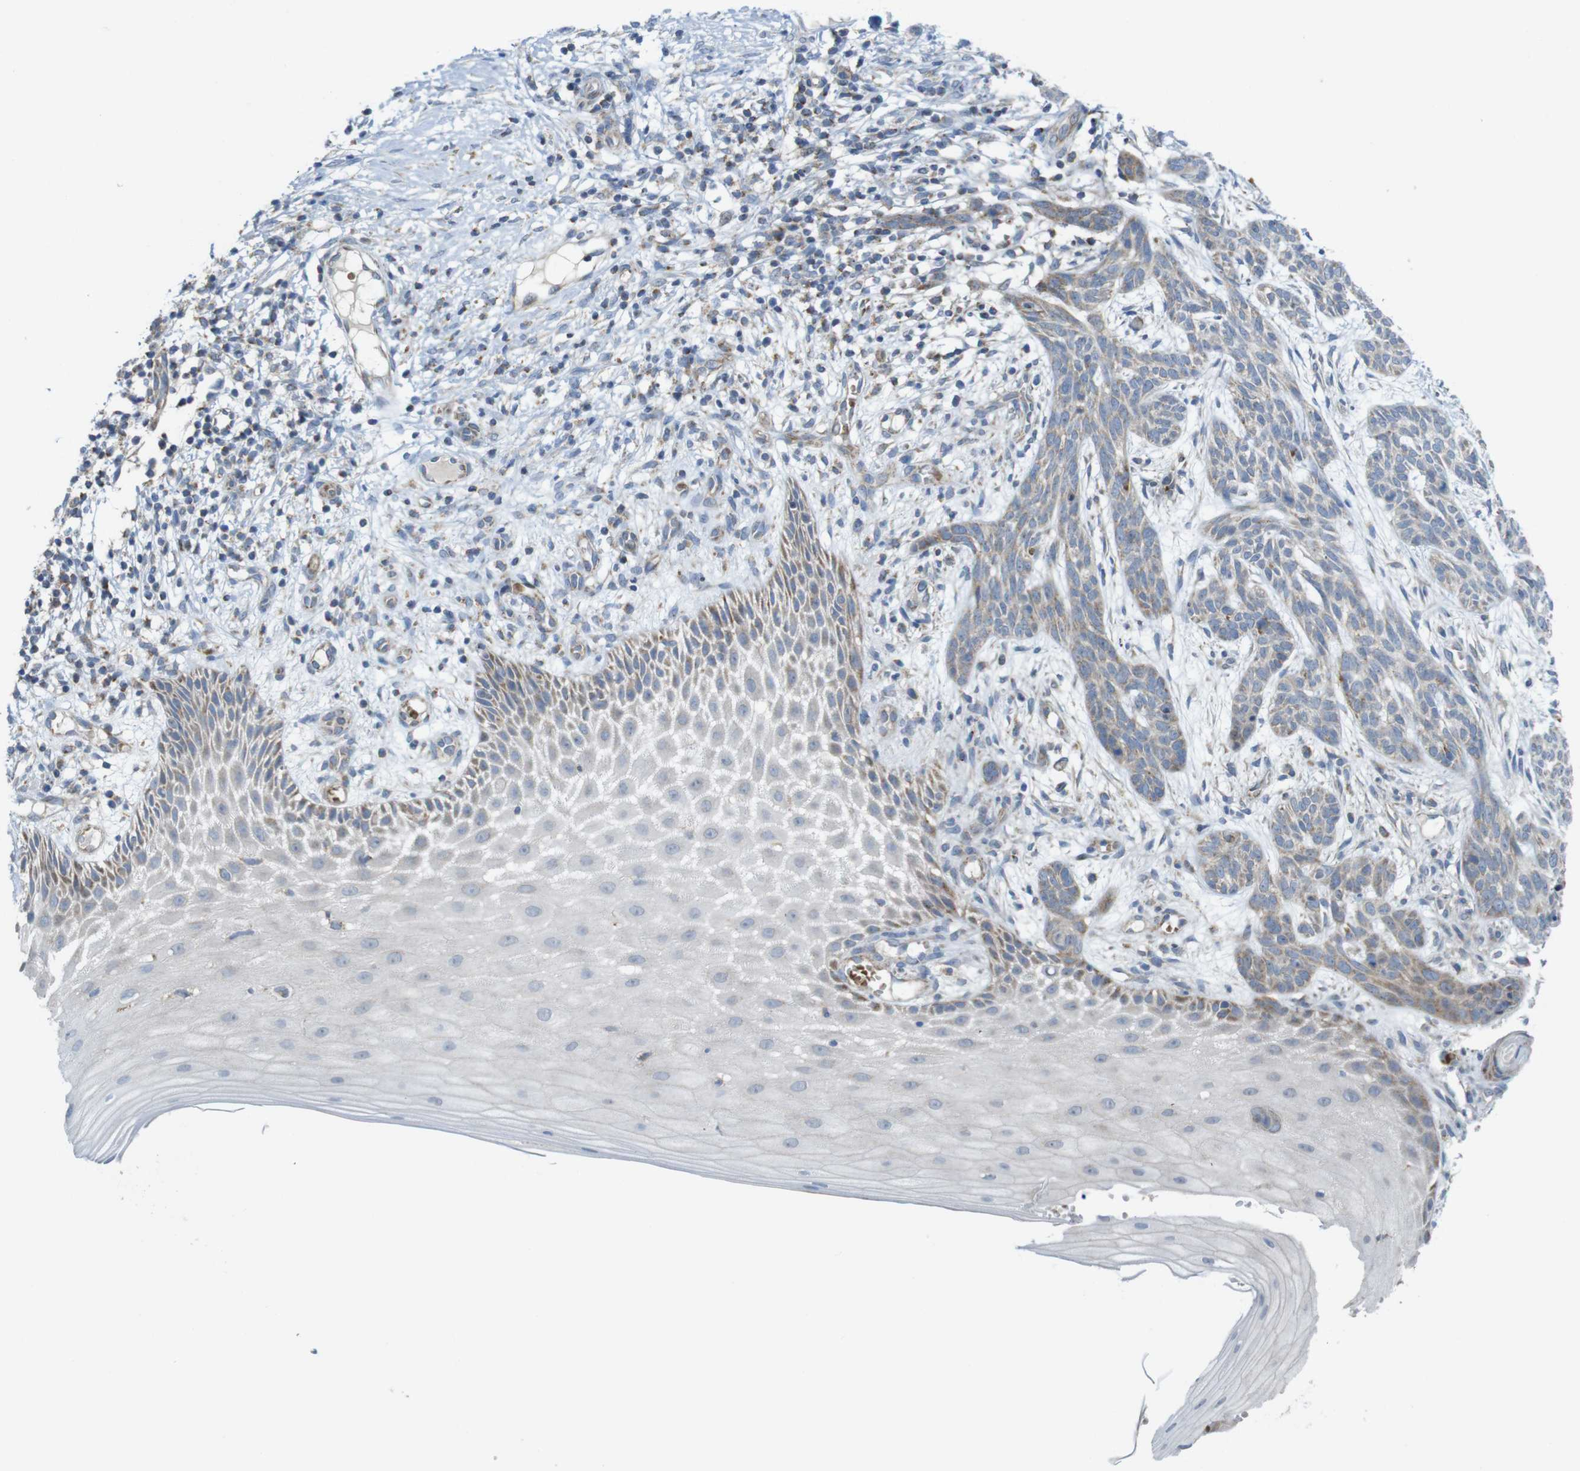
{"staining": {"intensity": "weak", "quantity": ">75%", "location": "cytoplasmic/membranous"}, "tissue": "skin cancer", "cell_type": "Tumor cells", "image_type": "cancer", "snomed": [{"axis": "morphology", "description": "Basal cell carcinoma"}, {"axis": "topography", "description": "Skin"}], "caption": "Weak cytoplasmic/membranous expression for a protein is seen in approximately >75% of tumor cells of skin cancer (basal cell carcinoma) using IHC.", "gene": "MARCHF1", "patient": {"sex": "female", "age": 59}}